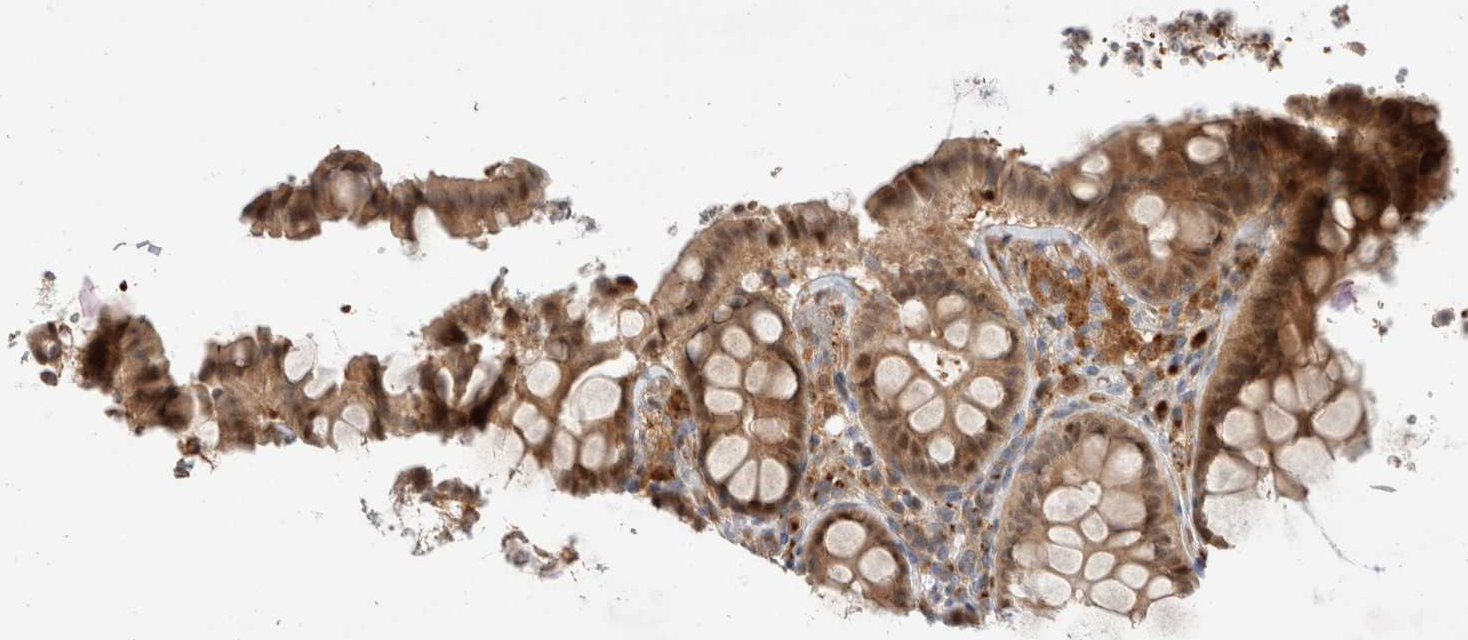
{"staining": {"intensity": "moderate", "quantity": ">75%", "location": "cytoplasmic/membranous"}, "tissue": "colon", "cell_type": "Endothelial cells", "image_type": "normal", "snomed": [{"axis": "morphology", "description": "Normal tissue, NOS"}, {"axis": "topography", "description": "Colon"}, {"axis": "topography", "description": "Peripheral nerve tissue"}], "caption": "This image displays immunohistochemistry (IHC) staining of benign colon, with medium moderate cytoplasmic/membranous staining in approximately >75% of endothelial cells.", "gene": "OTUD6B", "patient": {"sex": "female", "age": 61}}